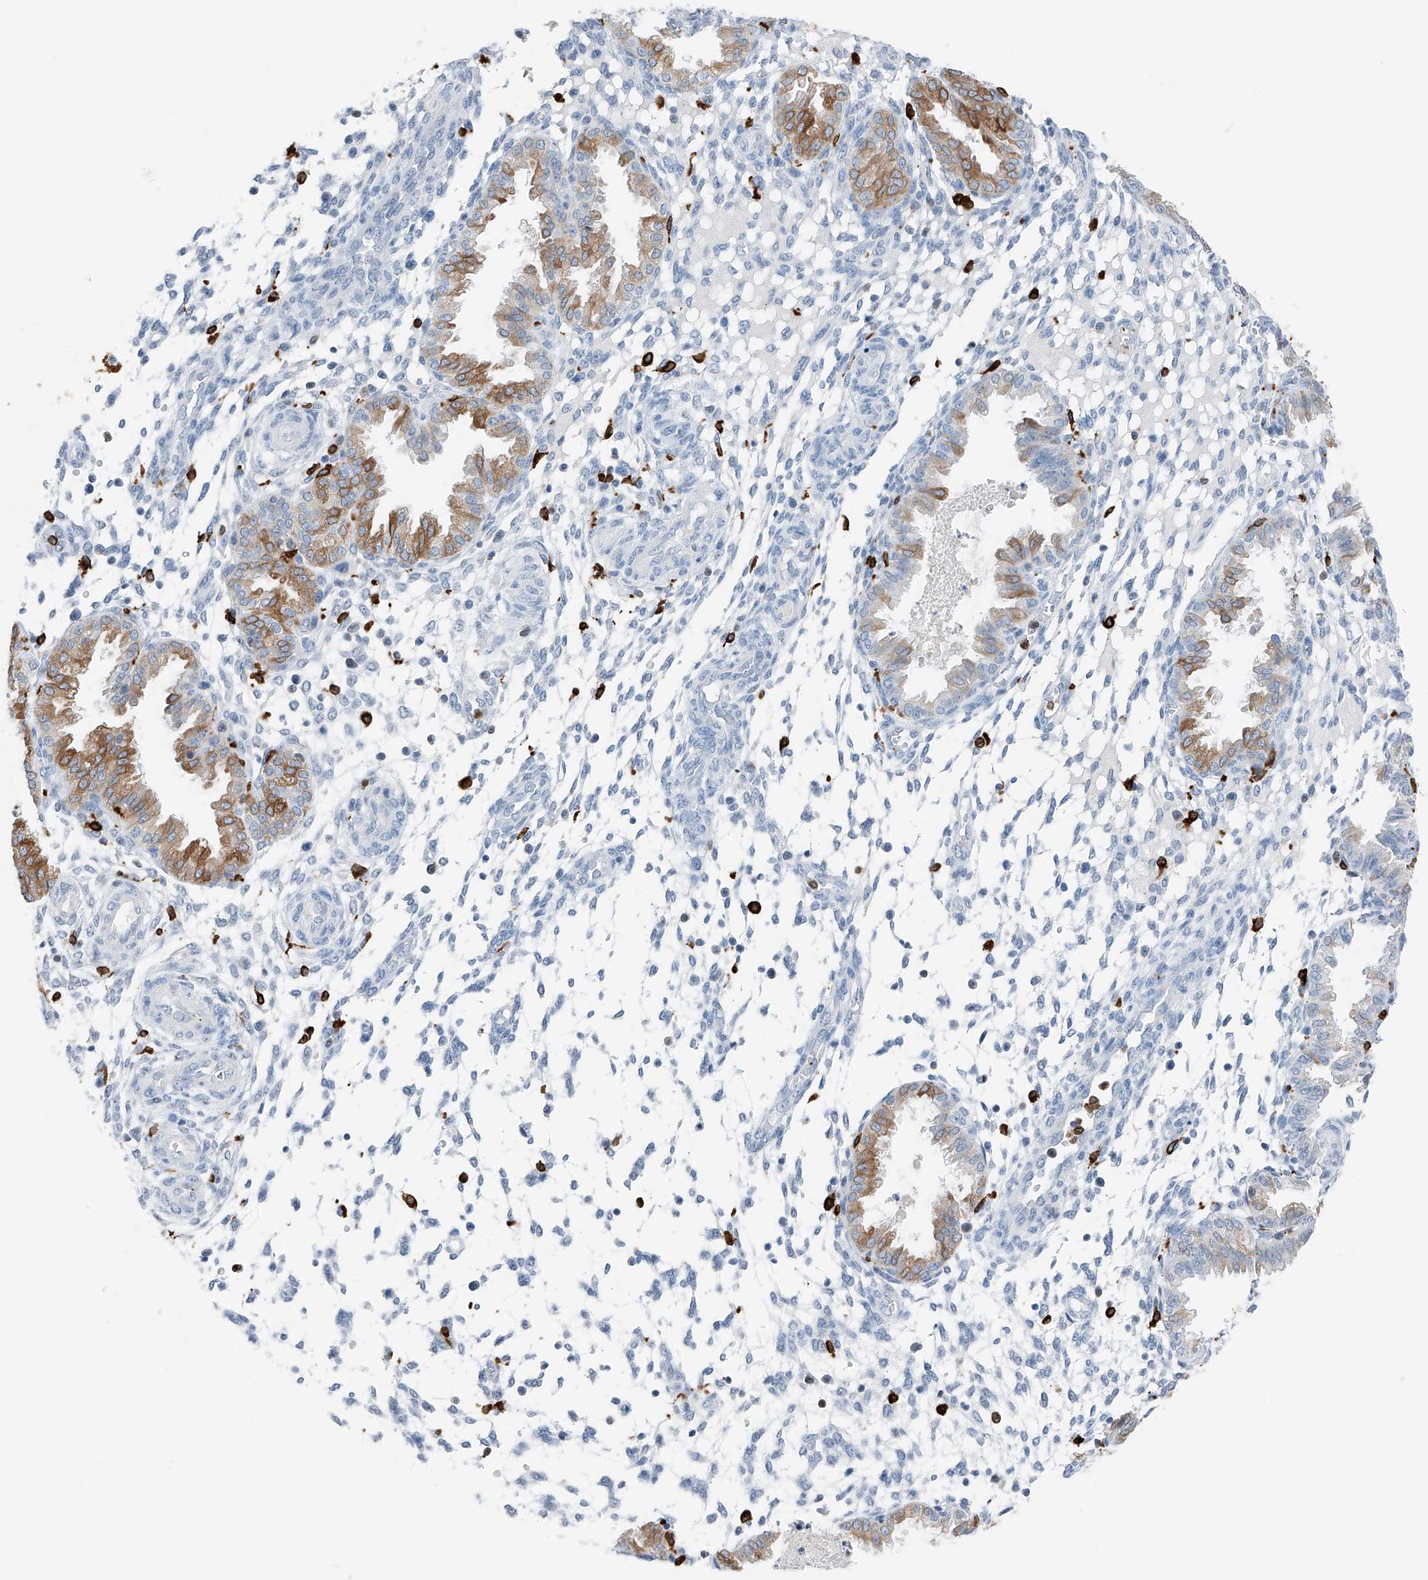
{"staining": {"intensity": "negative", "quantity": "none", "location": "none"}, "tissue": "endometrium", "cell_type": "Cells in endometrial stroma", "image_type": "normal", "snomed": [{"axis": "morphology", "description": "Normal tissue, NOS"}, {"axis": "topography", "description": "Endometrium"}], "caption": "Endometrium was stained to show a protein in brown. There is no significant expression in cells in endometrial stroma.", "gene": "TBXAS1", "patient": {"sex": "female", "age": 33}}